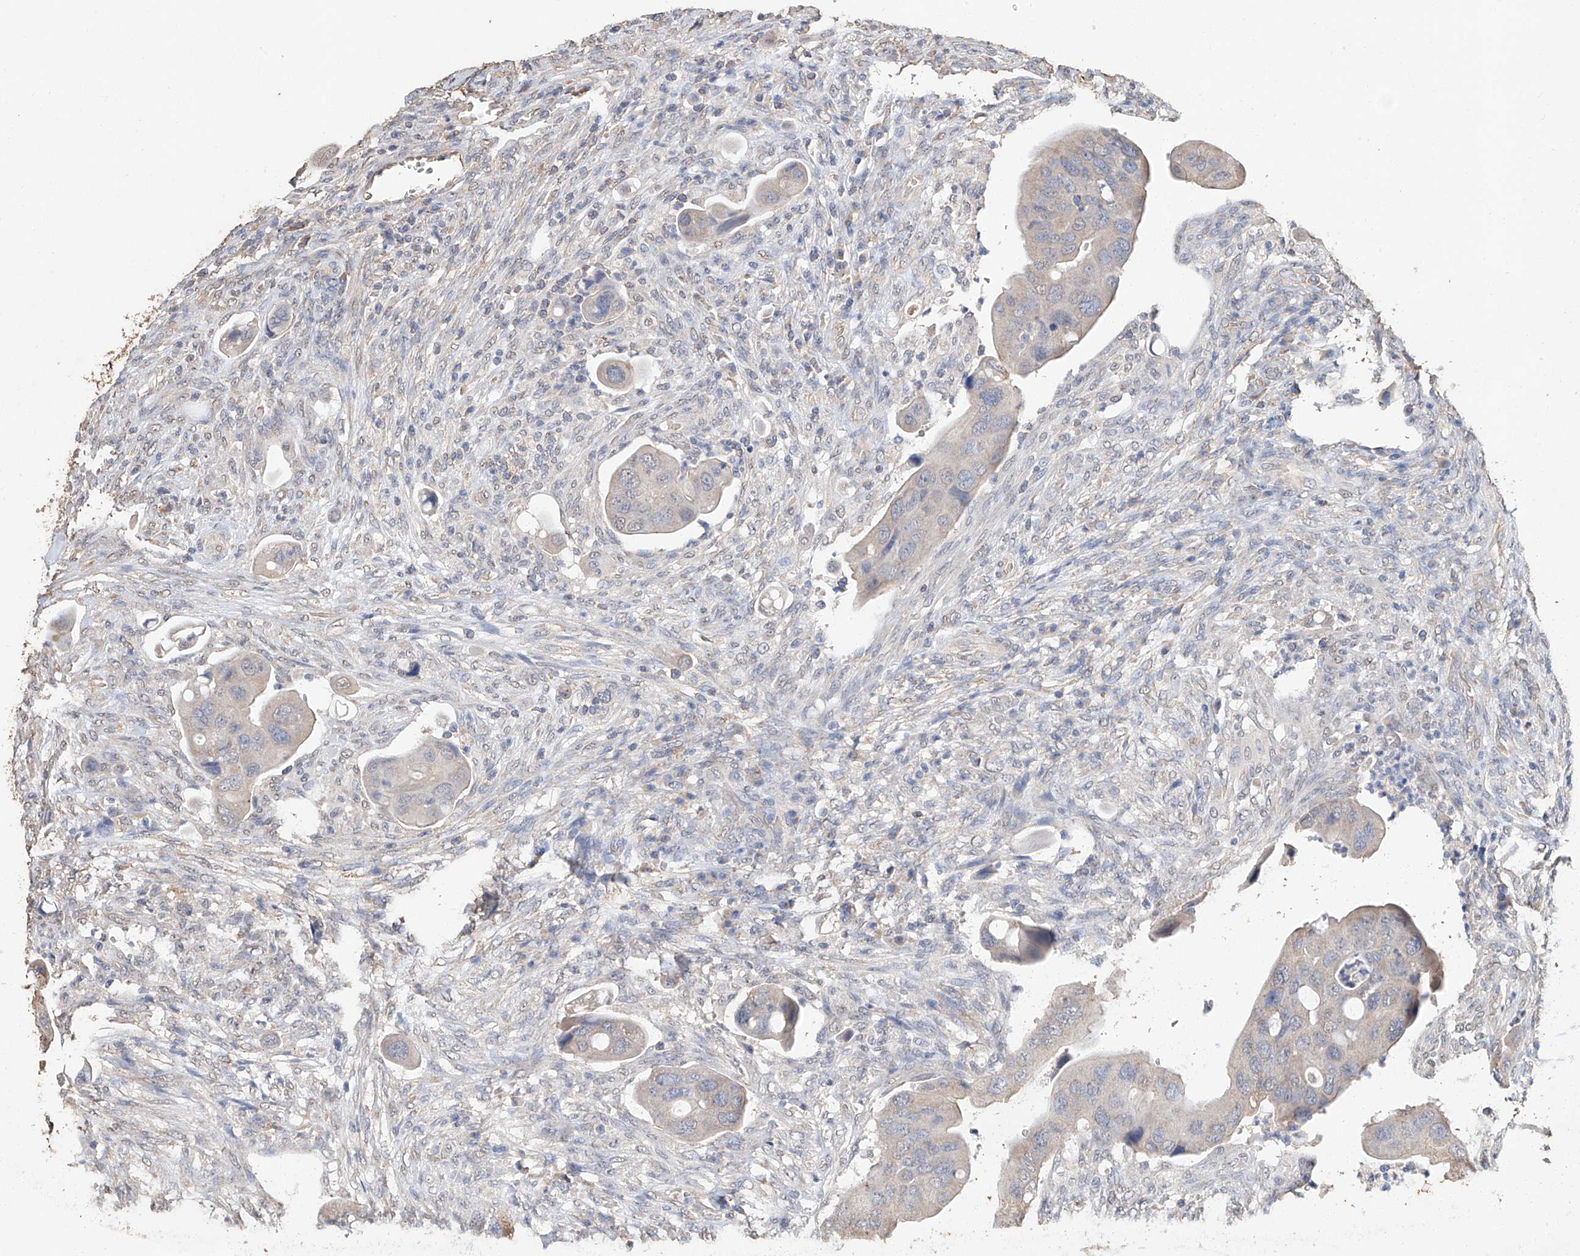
{"staining": {"intensity": "negative", "quantity": "none", "location": "none"}, "tissue": "colorectal cancer", "cell_type": "Tumor cells", "image_type": "cancer", "snomed": [{"axis": "morphology", "description": "Adenocarcinoma, NOS"}, {"axis": "topography", "description": "Rectum"}], "caption": "A photomicrograph of human colorectal cancer (adenocarcinoma) is negative for staining in tumor cells.", "gene": "CERS4", "patient": {"sex": "female", "age": 57}}